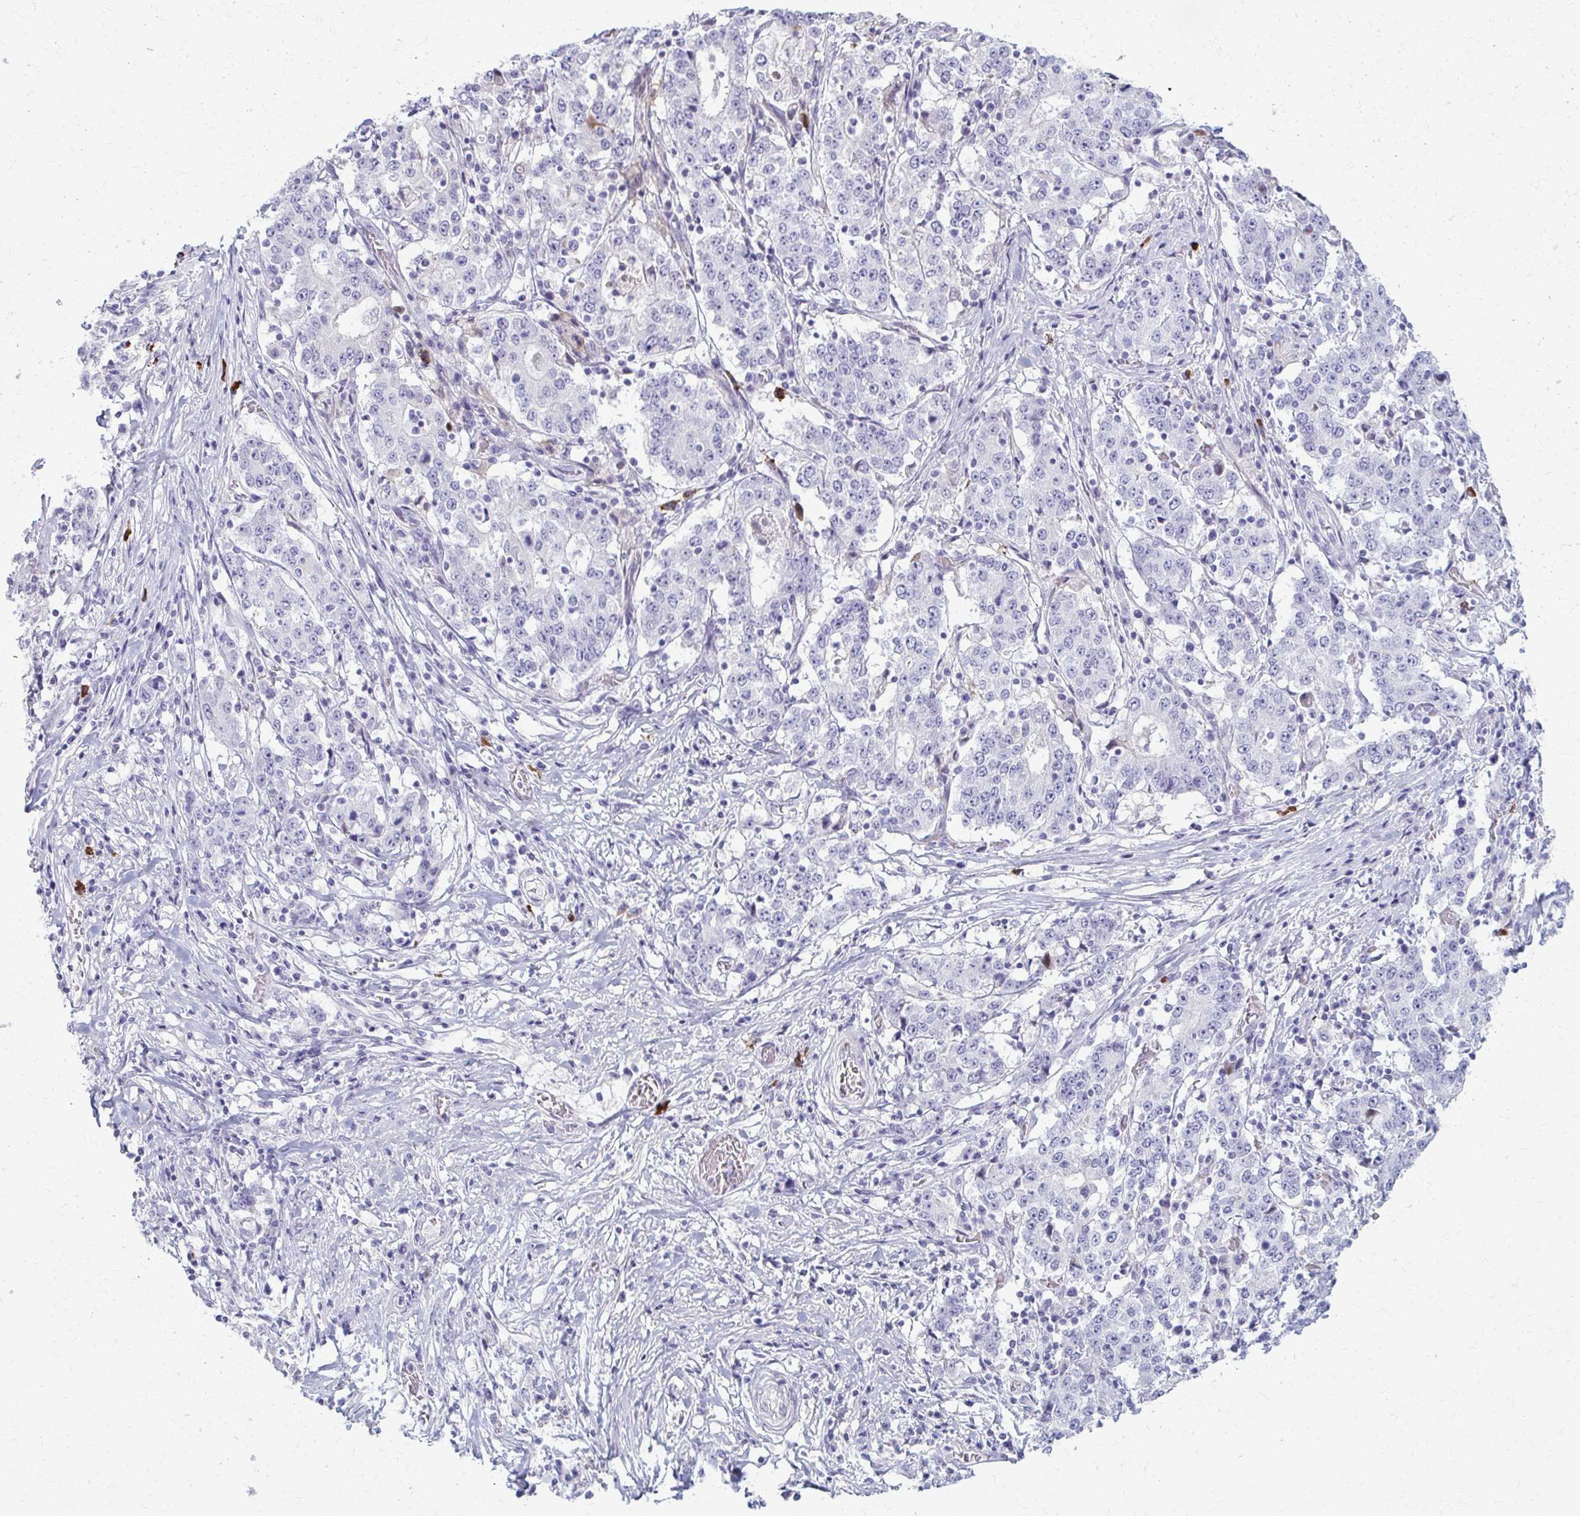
{"staining": {"intensity": "negative", "quantity": "none", "location": "none"}, "tissue": "stomach cancer", "cell_type": "Tumor cells", "image_type": "cancer", "snomed": [{"axis": "morphology", "description": "Adenocarcinoma, NOS"}, {"axis": "topography", "description": "Stomach"}], "caption": "Photomicrograph shows no significant protein positivity in tumor cells of stomach adenocarcinoma.", "gene": "LDLRAP1", "patient": {"sex": "male", "age": 59}}